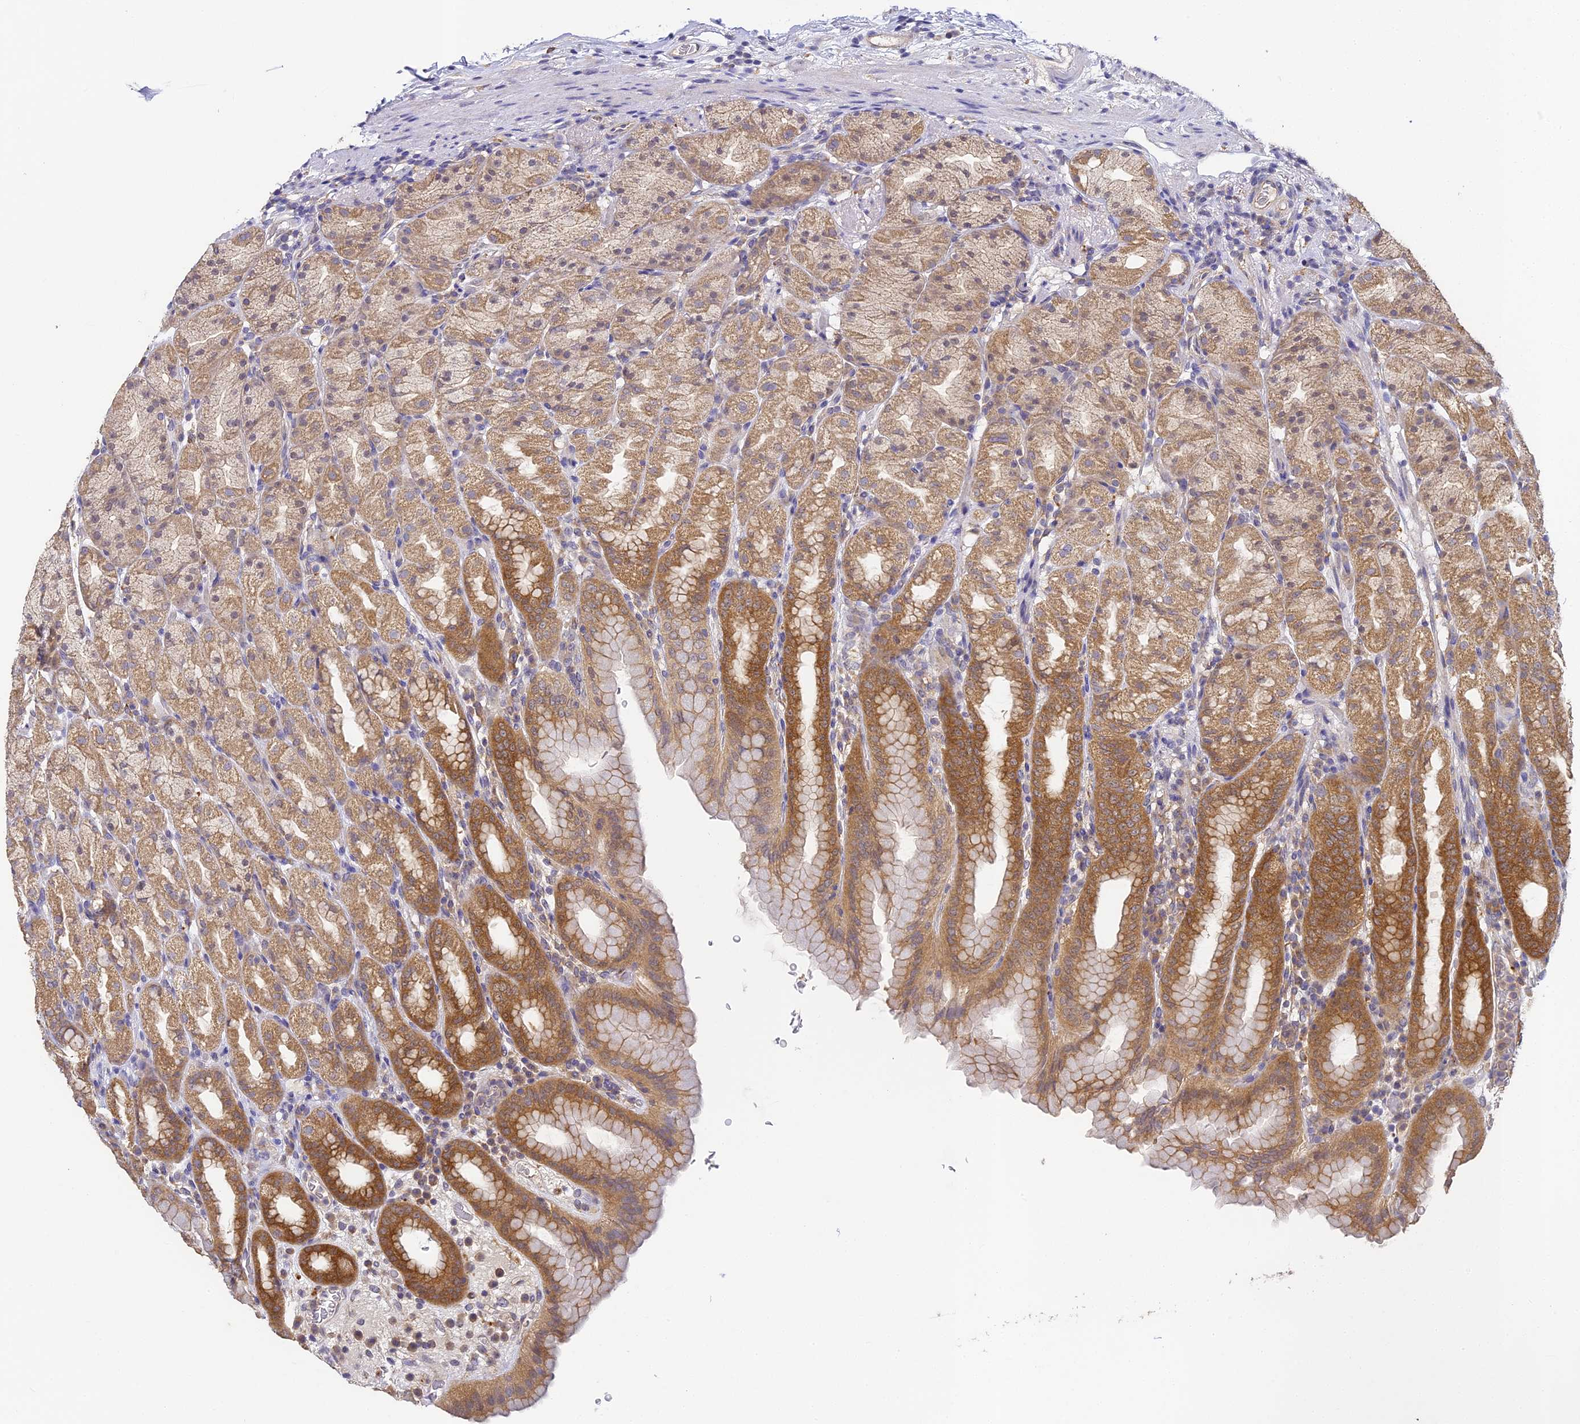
{"staining": {"intensity": "moderate", "quantity": ">75%", "location": "cytoplasmic/membranous,nuclear"}, "tissue": "stomach", "cell_type": "Glandular cells", "image_type": "normal", "snomed": [{"axis": "morphology", "description": "Normal tissue, NOS"}, {"axis": "topography", "description": "Stomach, upper"}], "caption": "Immunohistochemical staining of normal human stomach reveals medium levels of moderate cytoplasmic/membranous,nuclear positivity in approximately >75% of glandular cells. (DAB IHC, brown staining for protein, blue staining for nuclei).", "gene": "YAE1", "patient": {"sex": "male", "age": 68}}